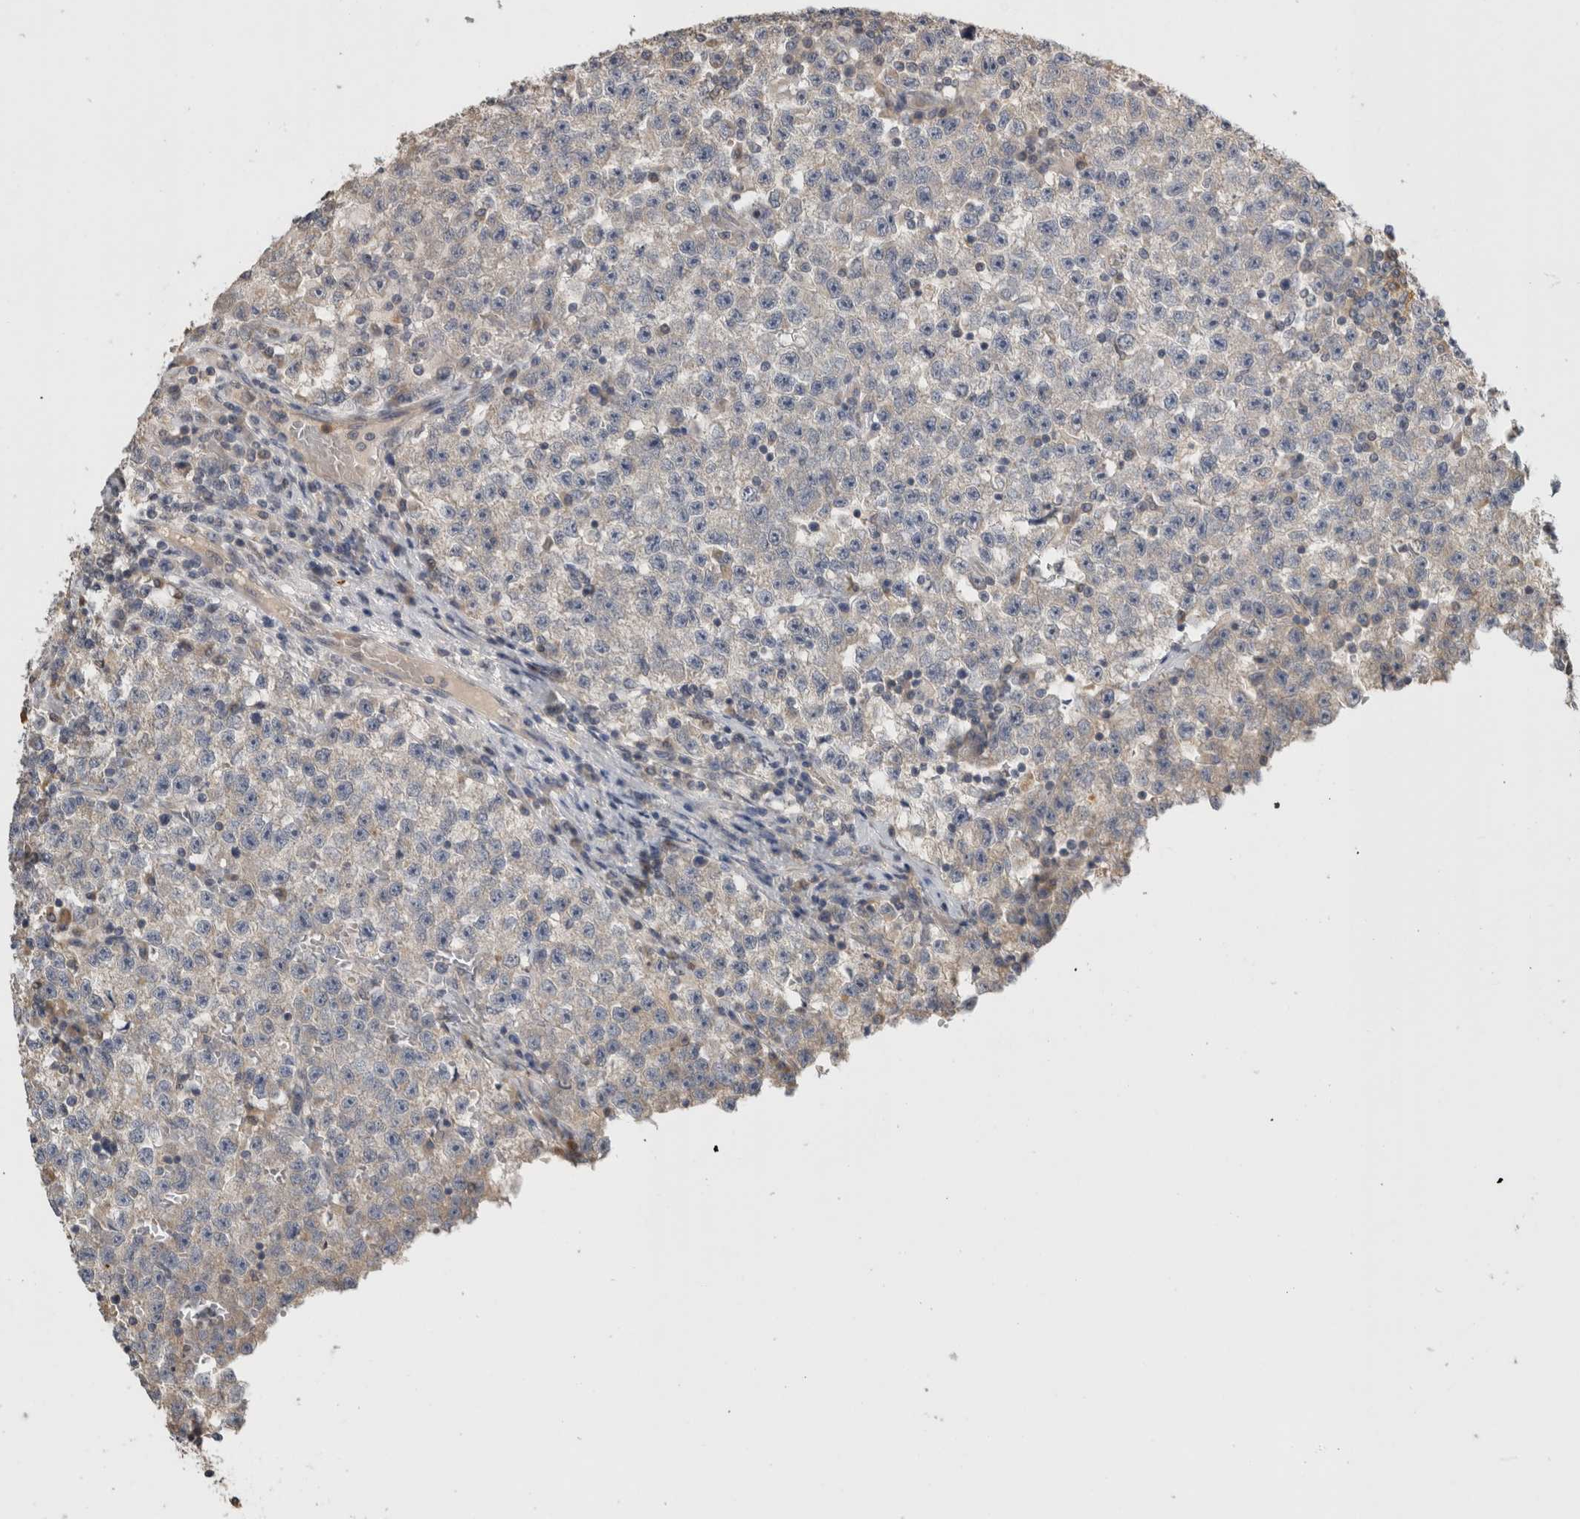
{"staining": {"intensity": "negative", "quantity": "none", "location": "none"}, "tissue": "testis cancer", "cell_type": "Tumor cells", "image_type": "cancer", "snomed": [{"axis": "morphology", "description": "Seminoma, NOS"}, {"axis": "topography", "description": "Testis"}], "caption": "Protein analysis of testis cancer reveals no significant staining in tumor cells.", "gene": "PGM1", "patient": {"sex": "male", "age": 22}}